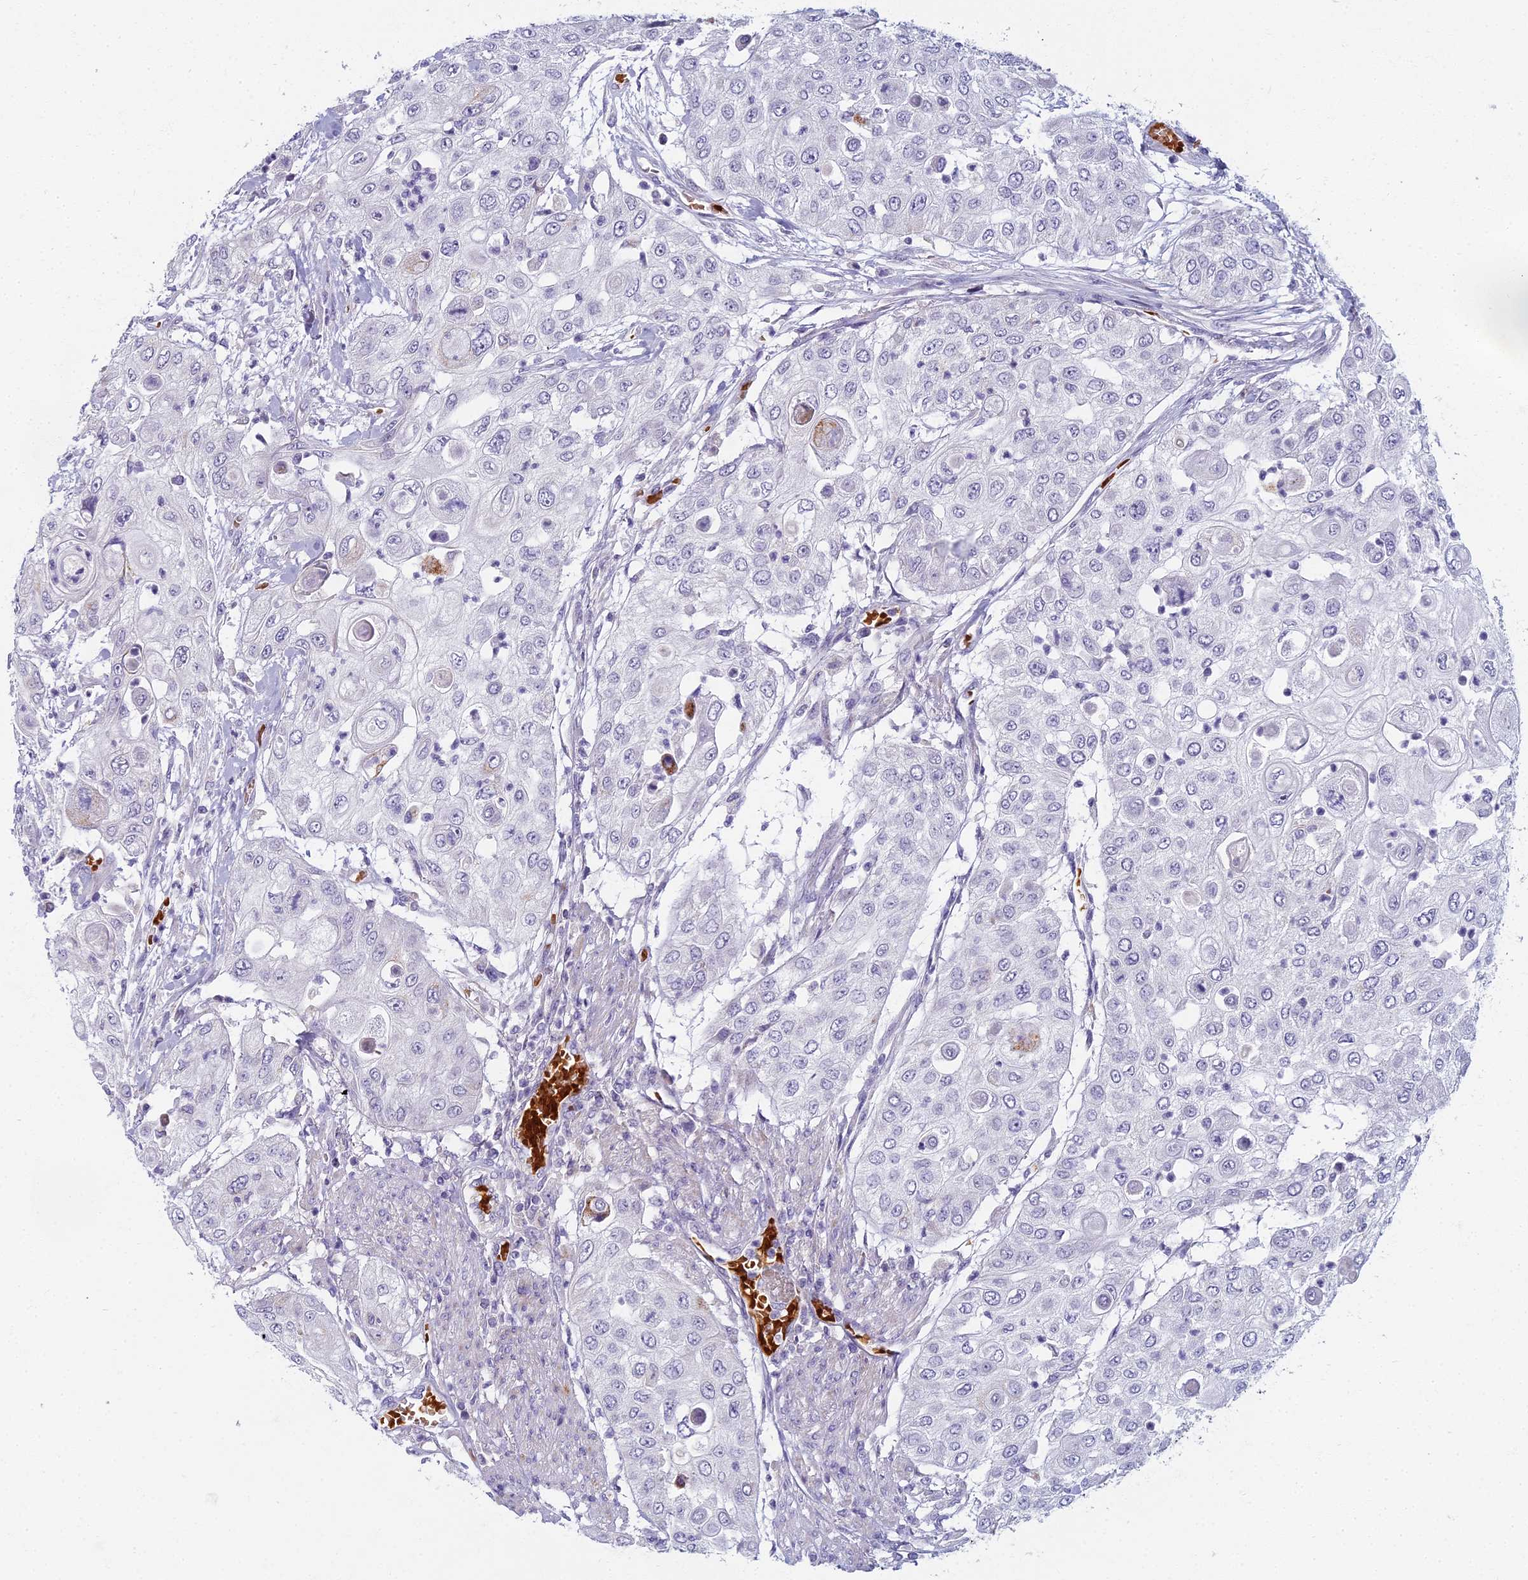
{"staining": {"intensity": "negative", "quantity": "none", "location": "none"}, "tissue": "urothelial cancer", "cell_type": "Tumor cells", "image_type": "cancer", "snomed": [{"axis": "morphology", "description": "Urothelial carcinoma, High grade"}, {"axis": "topography", "description": "Urinary bladder"}], "caption": "Tumor cells are negative for brown protein staining in high-grade urothelial carcinoma.", "gene": "ARL15", "patient": {"sex": "female", "age": 79}}